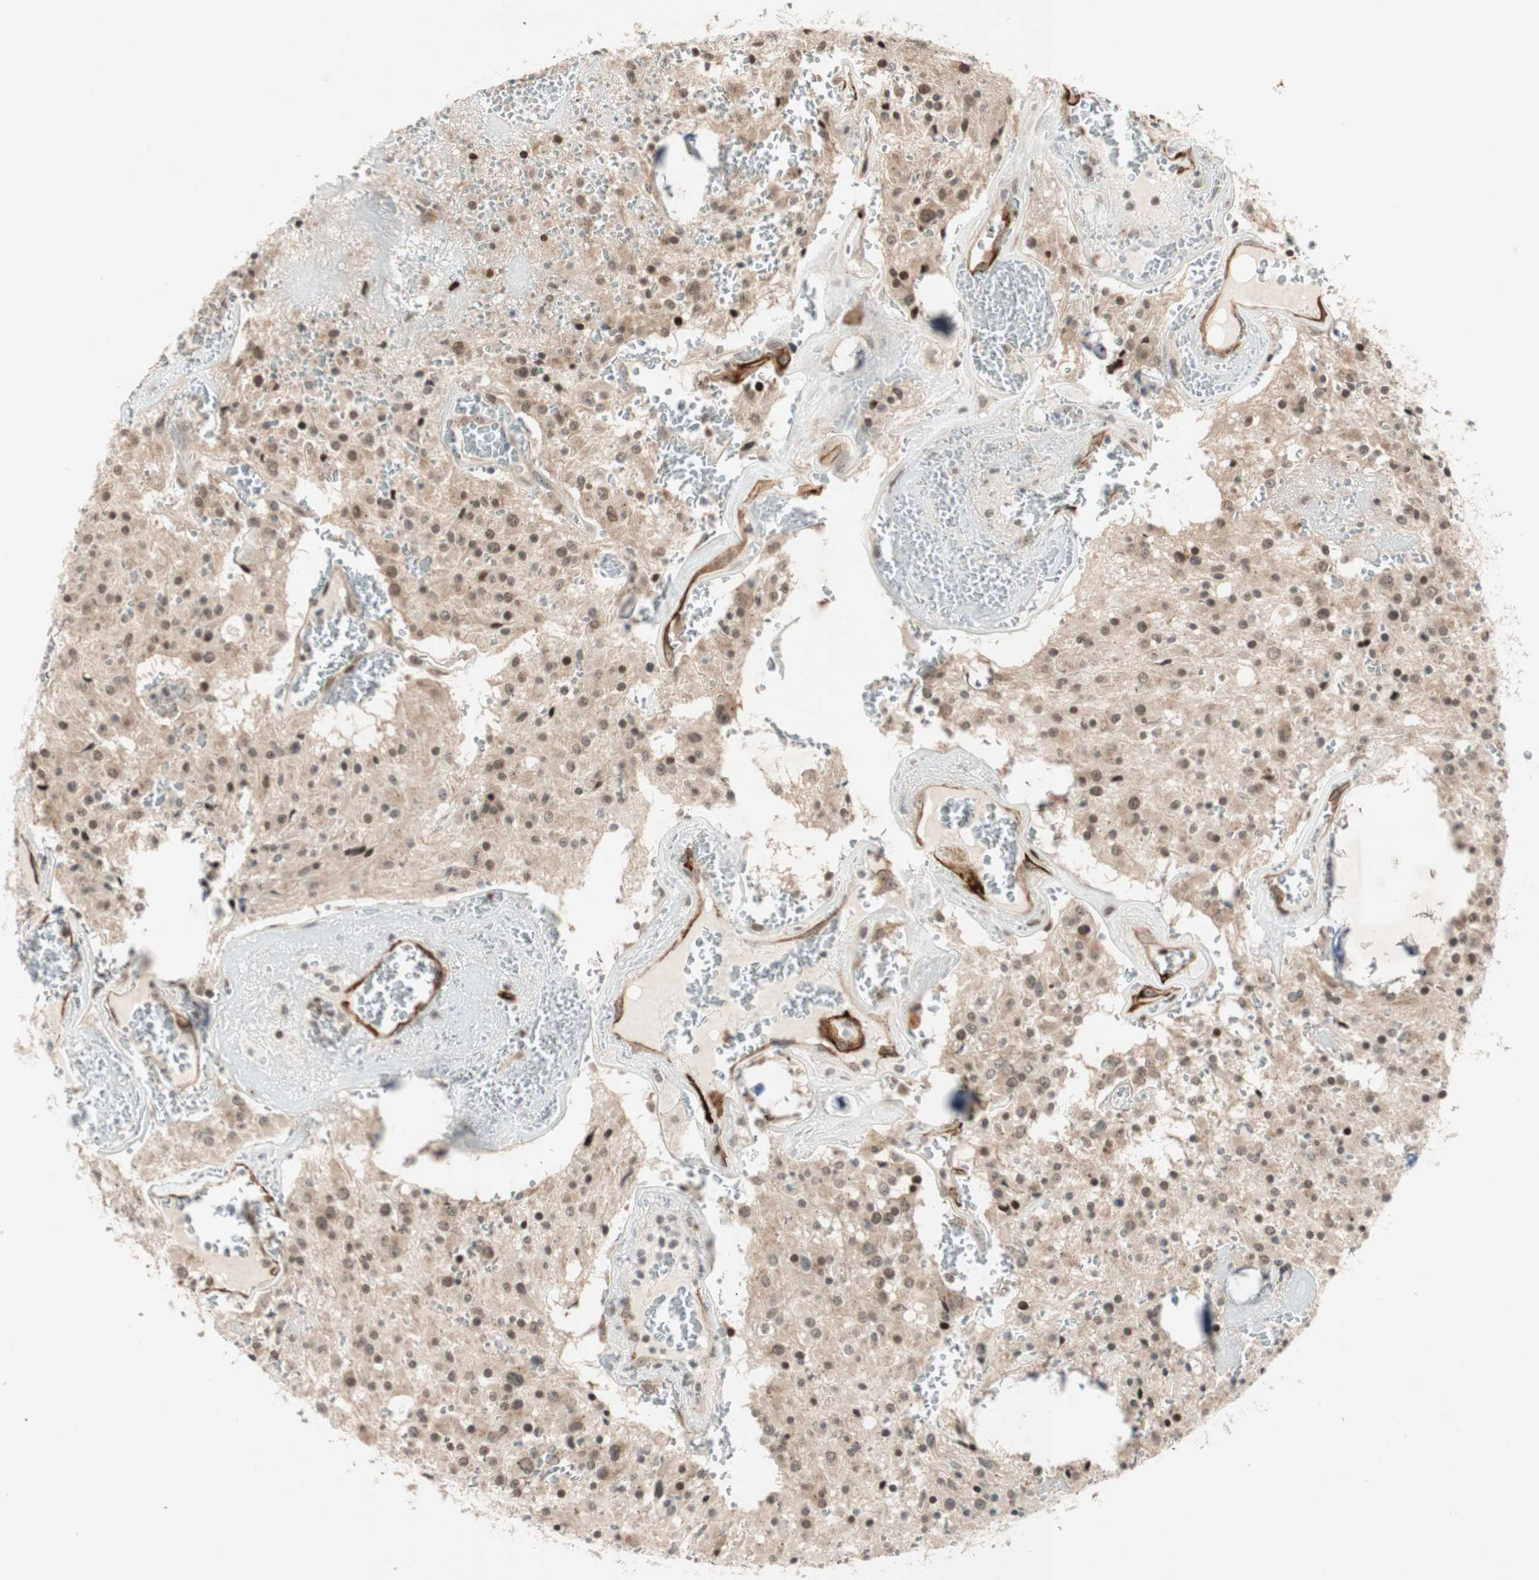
{"staining": {"intensity": "moderate", "quantity": ">75%", "location": "nuclear"}, "tissue": "glioma", "cell_type": "Tumor cells", "image_type": "cancer", "snomed": [{"axis": "morphology", "description": "Glioma, malignant, Low grade"}, {"axis": "topography", "description": "Brain"}], "caption": "Immunohistochemistry of glioma exhibits medium levels of moderate nuclear staining in about >75% of tumor cells. (brown staining indicates protein expression, while blue staining denotes nuclei).", "gene": "CDK19", "patient": {"sex": "male", "age": 58}}